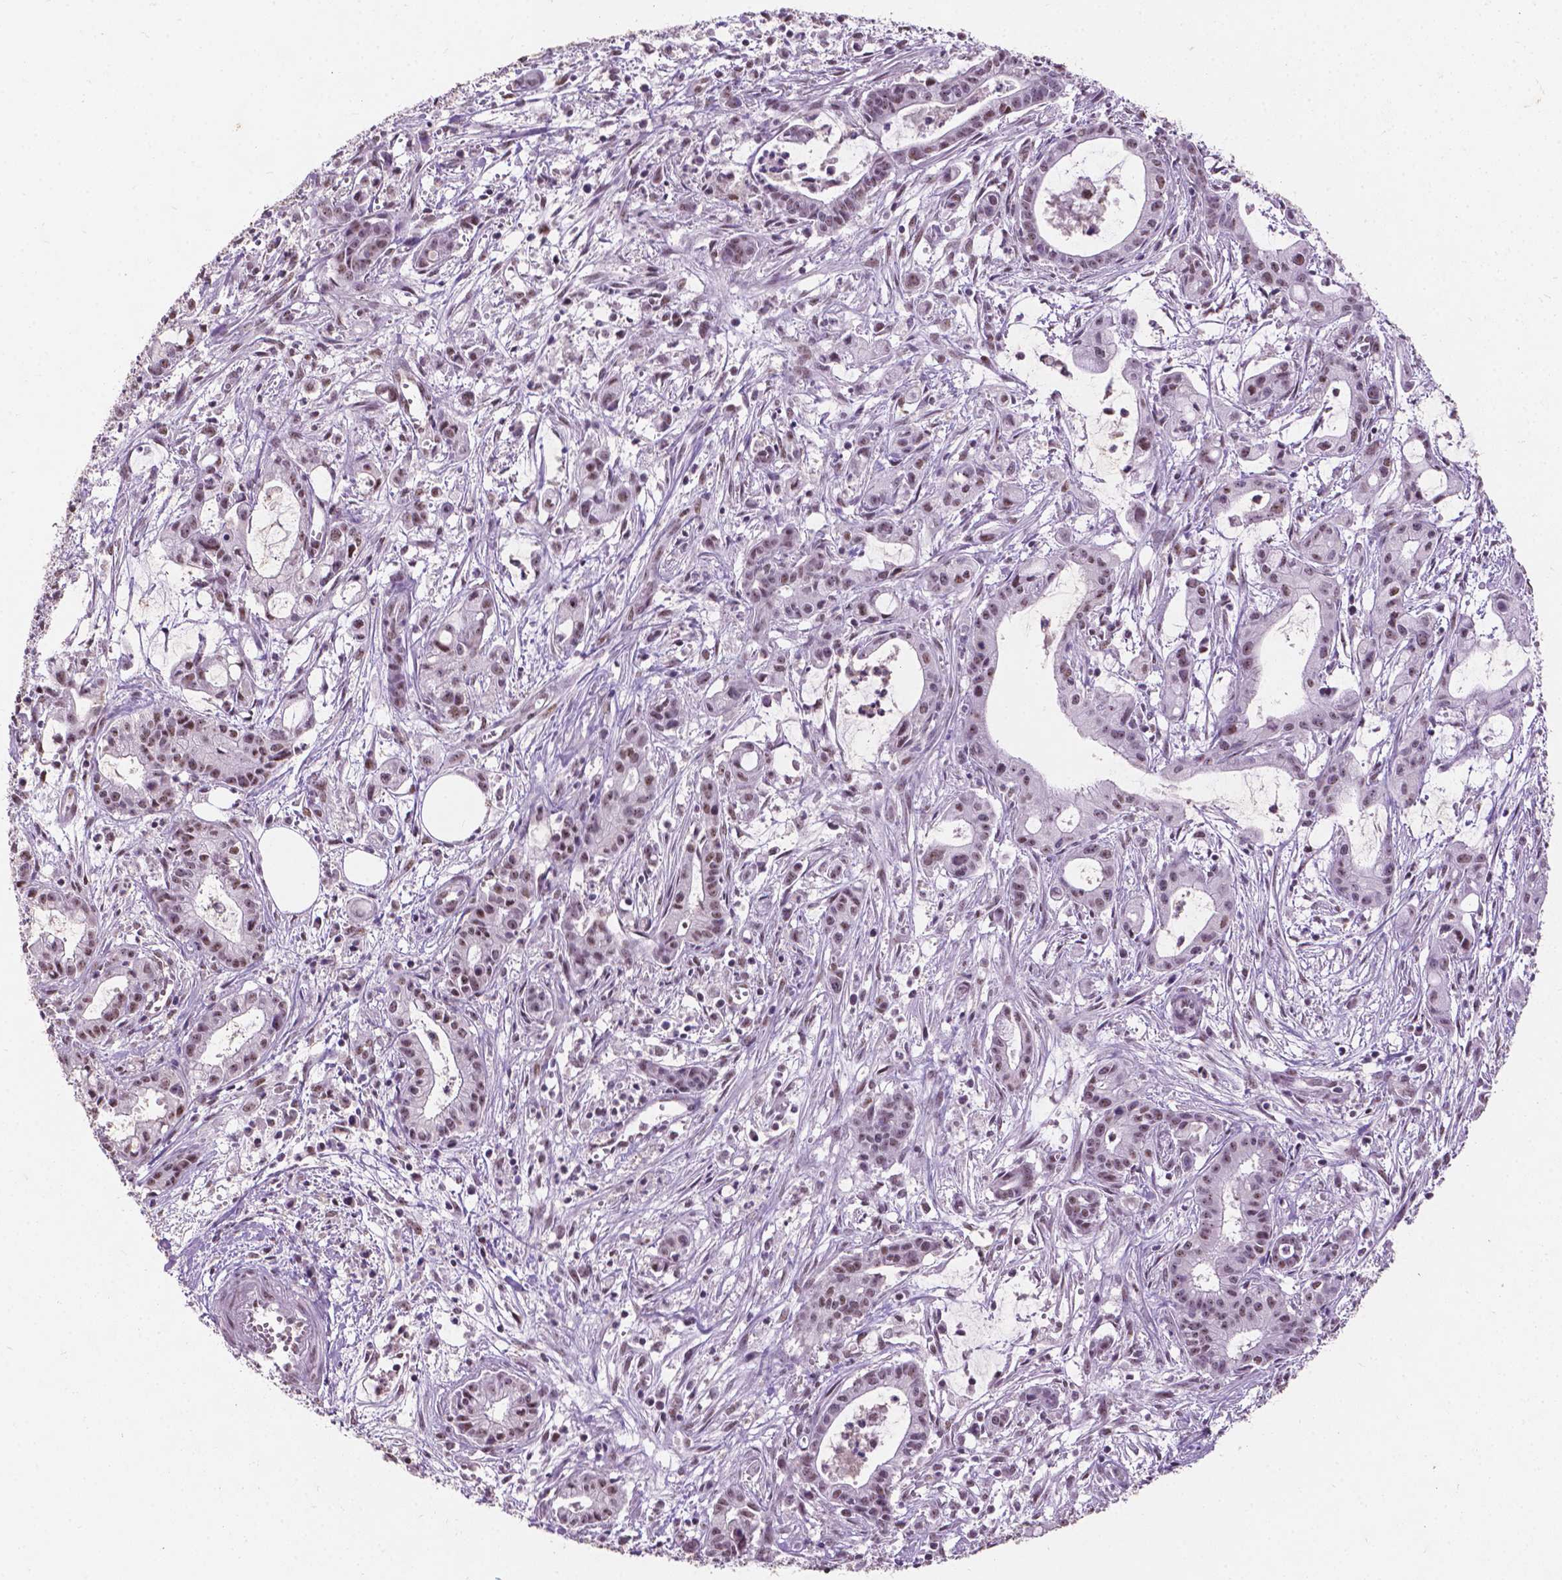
{"staining": {"intensity": "weak", "quantity": "25%-75%", "location": "nuclear"}, "tissue": "pancreatic cancer", "cell_type": "Tumor cells", "image_type": "cancer", "snomed": [{"axis": "morphology", "description": "Adenocarcinoma, NOS"}, {"axis": "topography", "description": "Pancreas"}], "caption": "Protein staining of pancreatic cancer tissue reveals weak nuclear expression in about 25%-75% of tumor cells.", "gene": "COIL", "patient": {"sex": "male", "age": 48}}